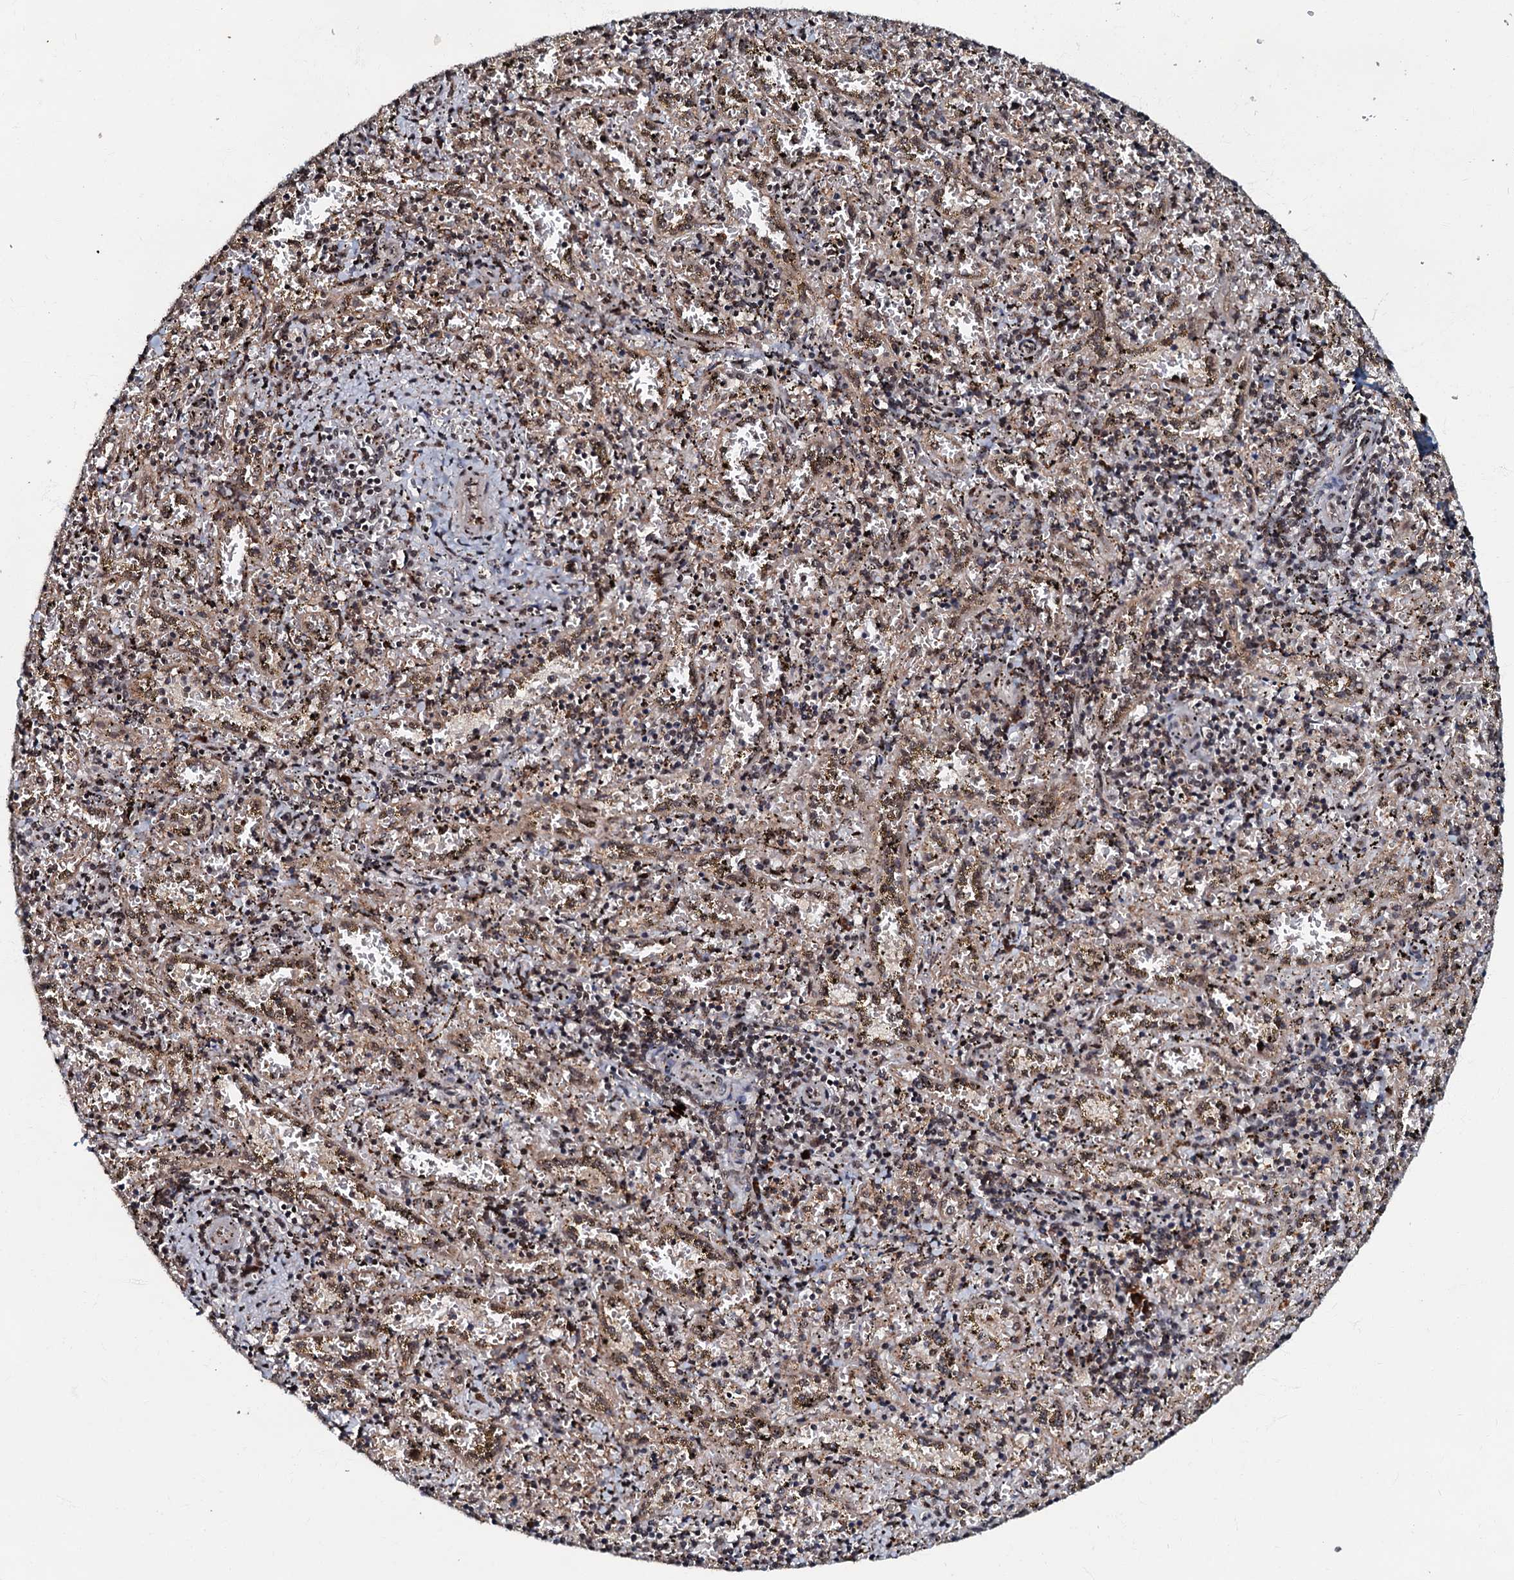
{"staining": {"intensity": "moderate", "quantity": "<25%", "location": "nuclear"}, "tissue": "spleen", "cell_type": "Cells in red pulp", "image_type": "normal", "snomed": [{"axis": "morphology", "description": "Normal tissue, NOS"}, {"axis": "topography", "description": "Spleen"}], "caption": "Benign spleen shows moderate nuclear staining in about <25% of cells in red pulp, visualized by immunohistochemistry. (Stains: DAB (3,3'-diaminobenzidine) in brown, nuclei in blue, Microscopy: brightfield microscopy at high magnification).", "gene": "C18orf32", "patient": {"sex": "male", "age": 11}}